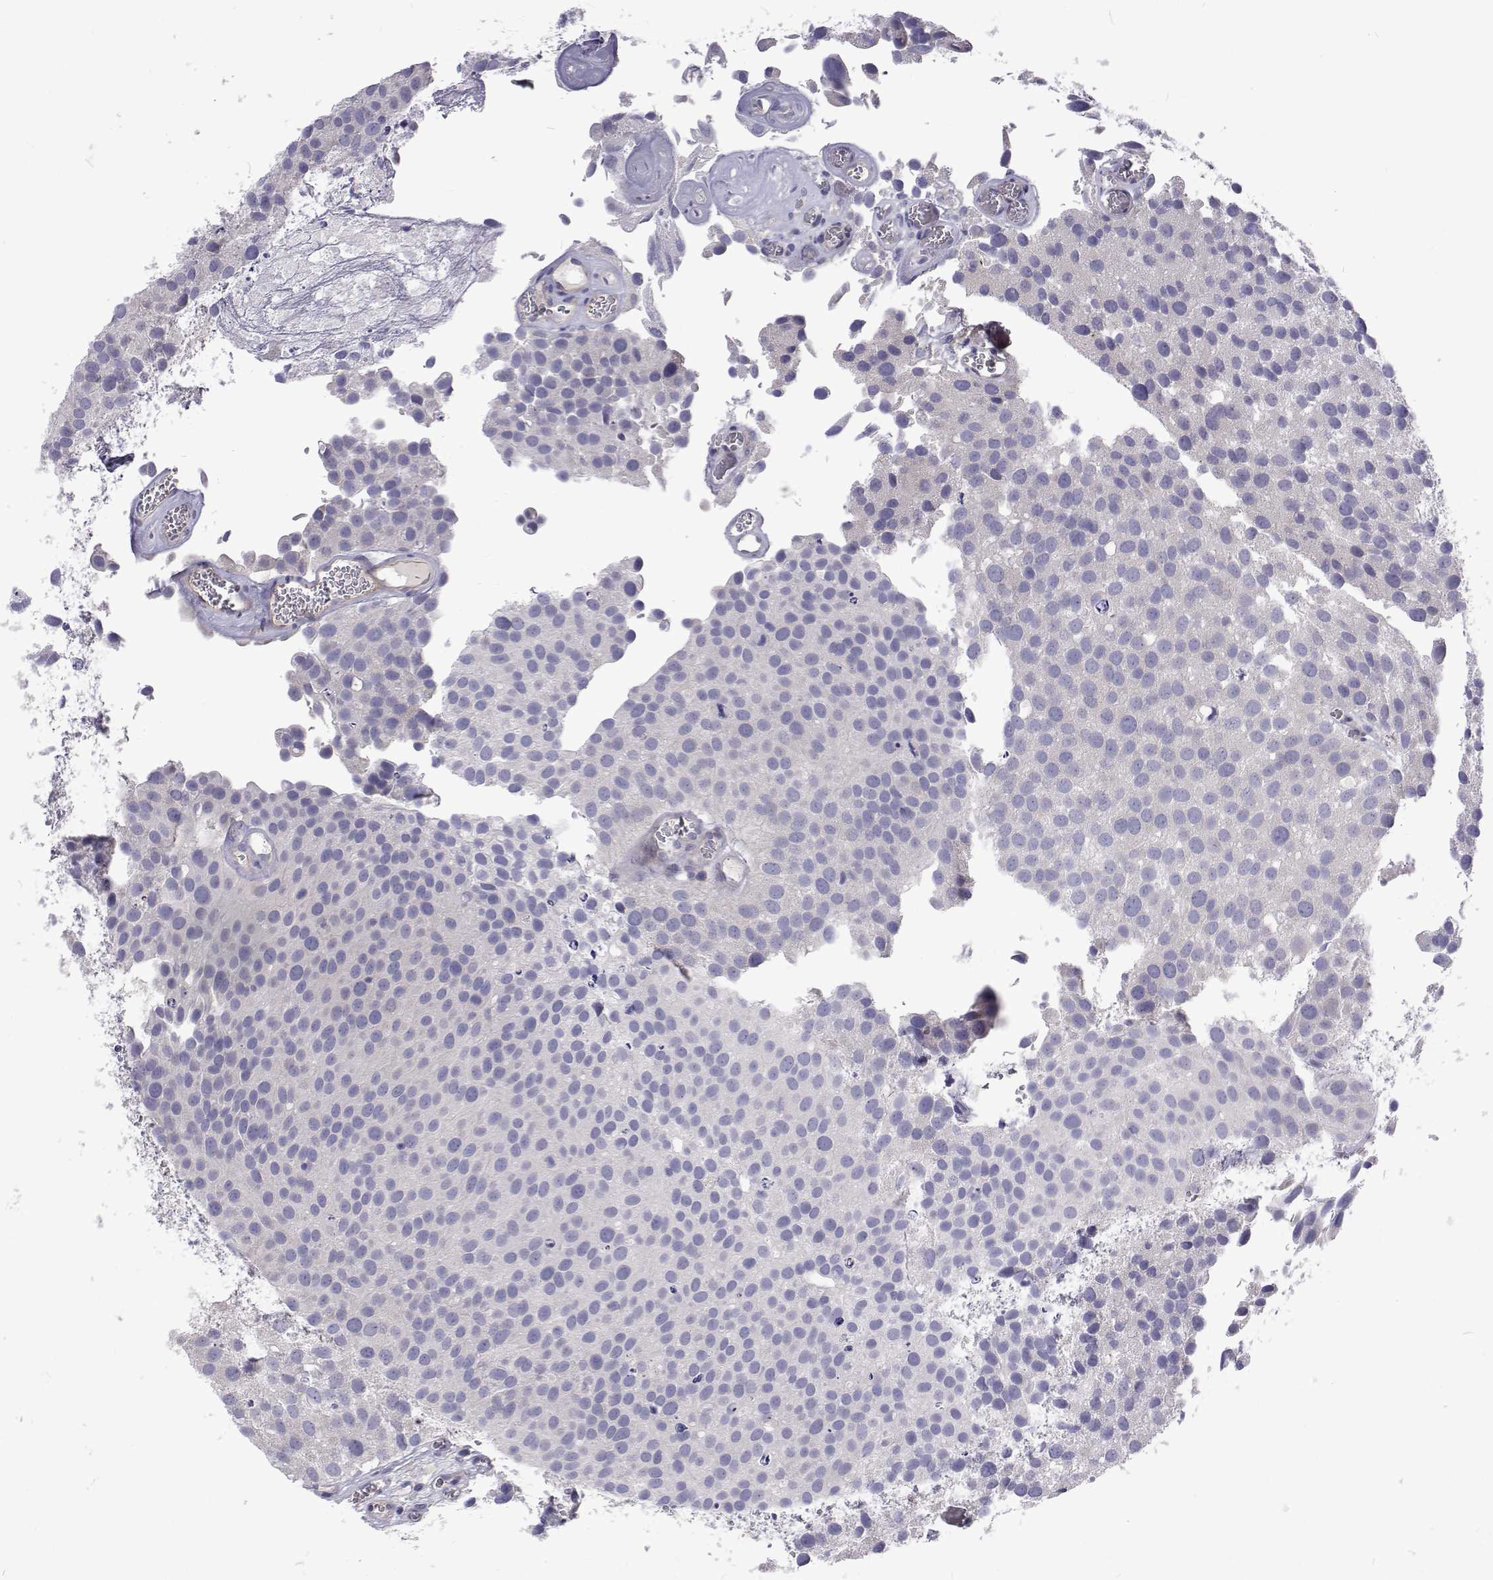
{"staining": {"intensity": "negative", "quantity": "none", "location": "none"}, "tissue": "urothelial cancer", "cell_type": "Tumor cells", "image_type": "cancer", "snomed": [{"axis": "morphology", "description": "Urothelial carcinoma, Low grade"}, {"axis": "topography", "description": "Urinary bladder"}], "caption": "DAB (3,3'-diaminobenzidine) immunohistochemical staining of human urothelial cancer shows no significant staining in tumor cells.", "gene": "NPR3", "patient": {"sex": "female", "age": 69}}